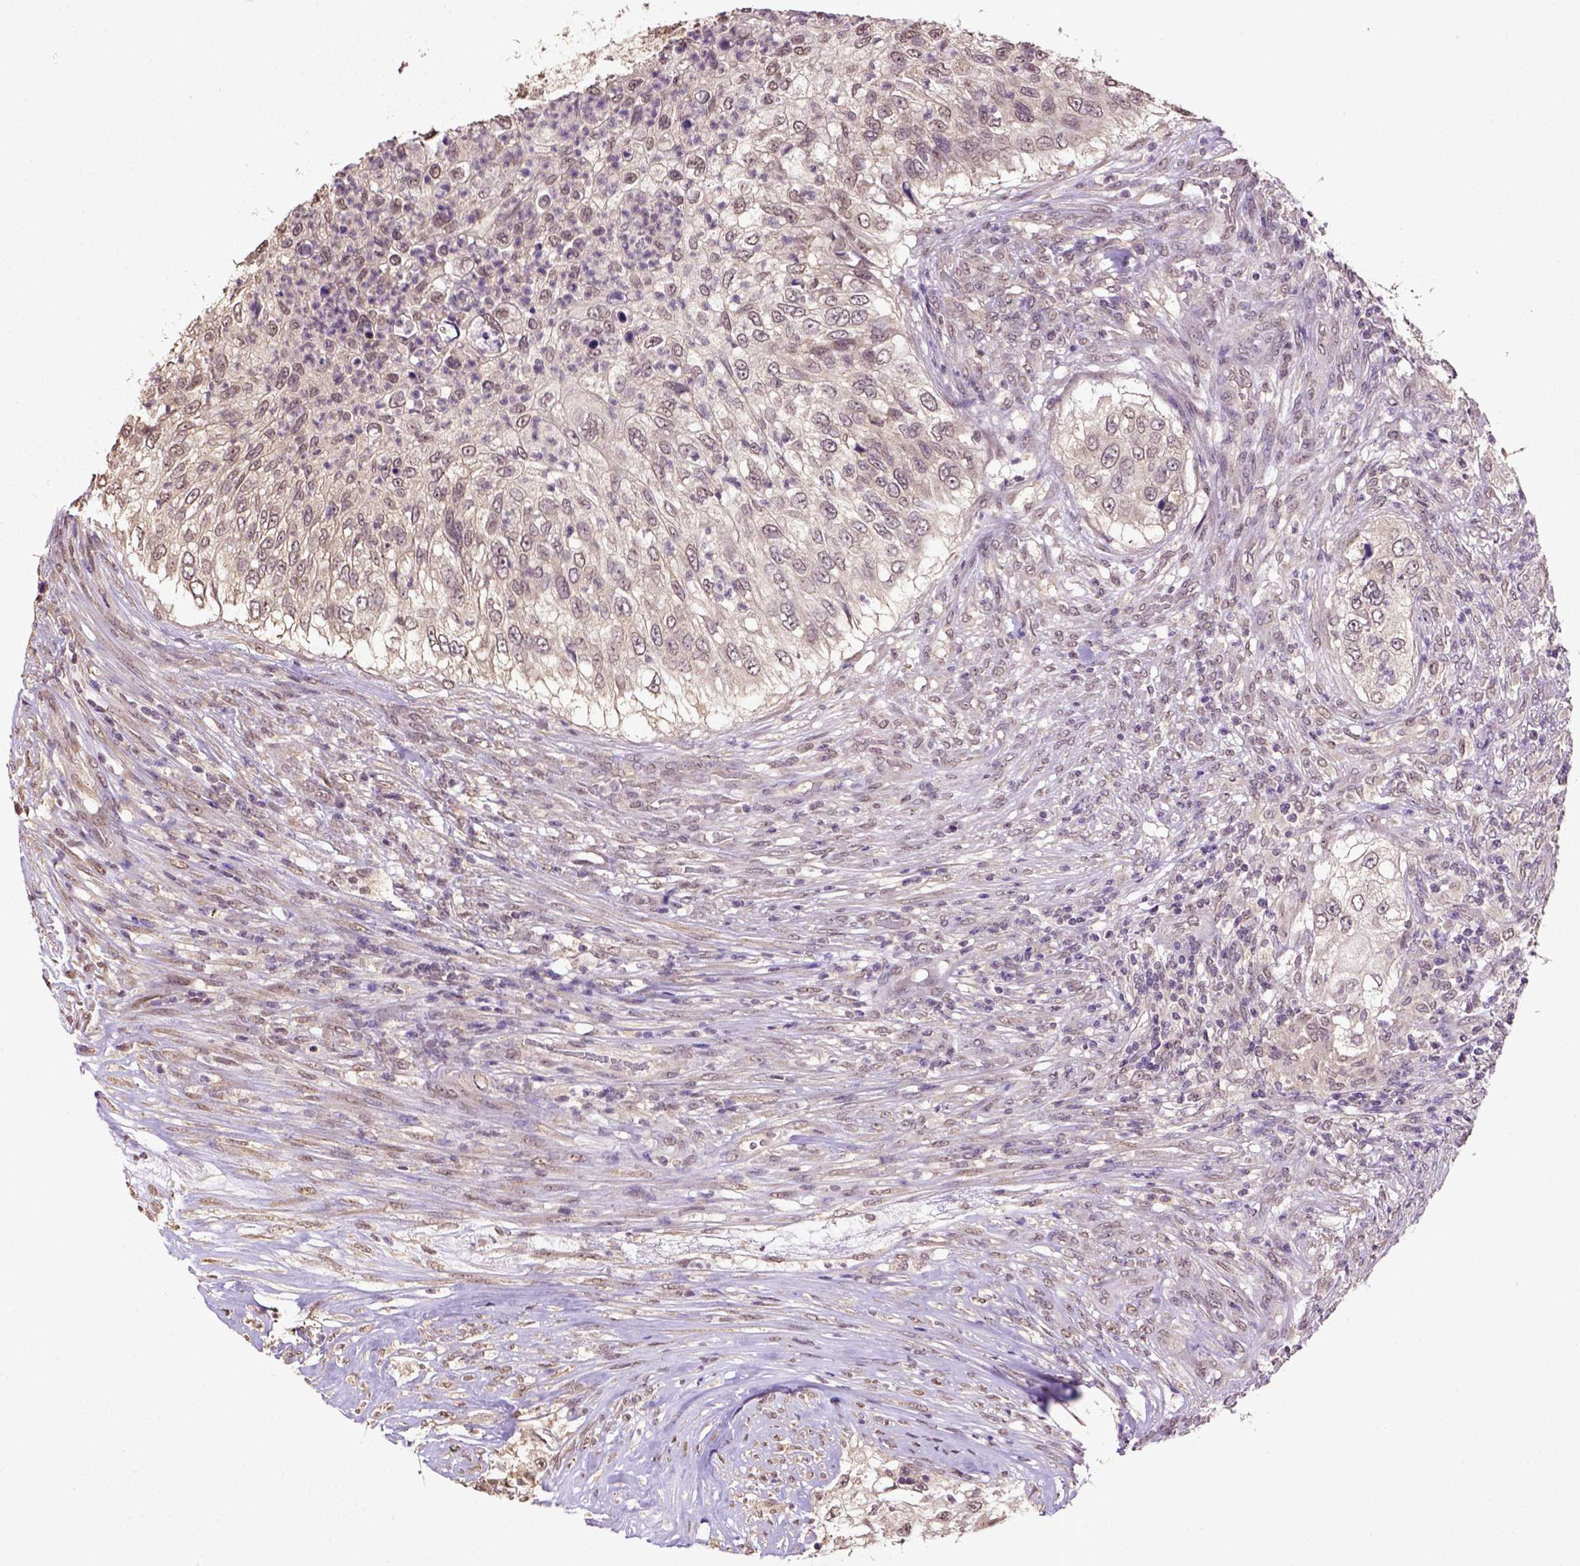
{"staining": {"intensity": "weak", "quantity": "<25%", "location": "cytoplasmic/membranous"}, "tissue": "urothelial cancer", "cell_type": "Tumor cells", "image_type": "cancer", "snomed": [{"axis": "morphology", "description": "Urothelial carcinoma, High grade"}, {"axis": "topography", "description": "Urinary bladder"}], "caption": "A photomicrograph of urothelial carcinoma (high-grade) stained for a protein exhibits no brown staining in tumor cells.", "gene": "WDR17", "patient": {"sex": "female", "age": 60}}